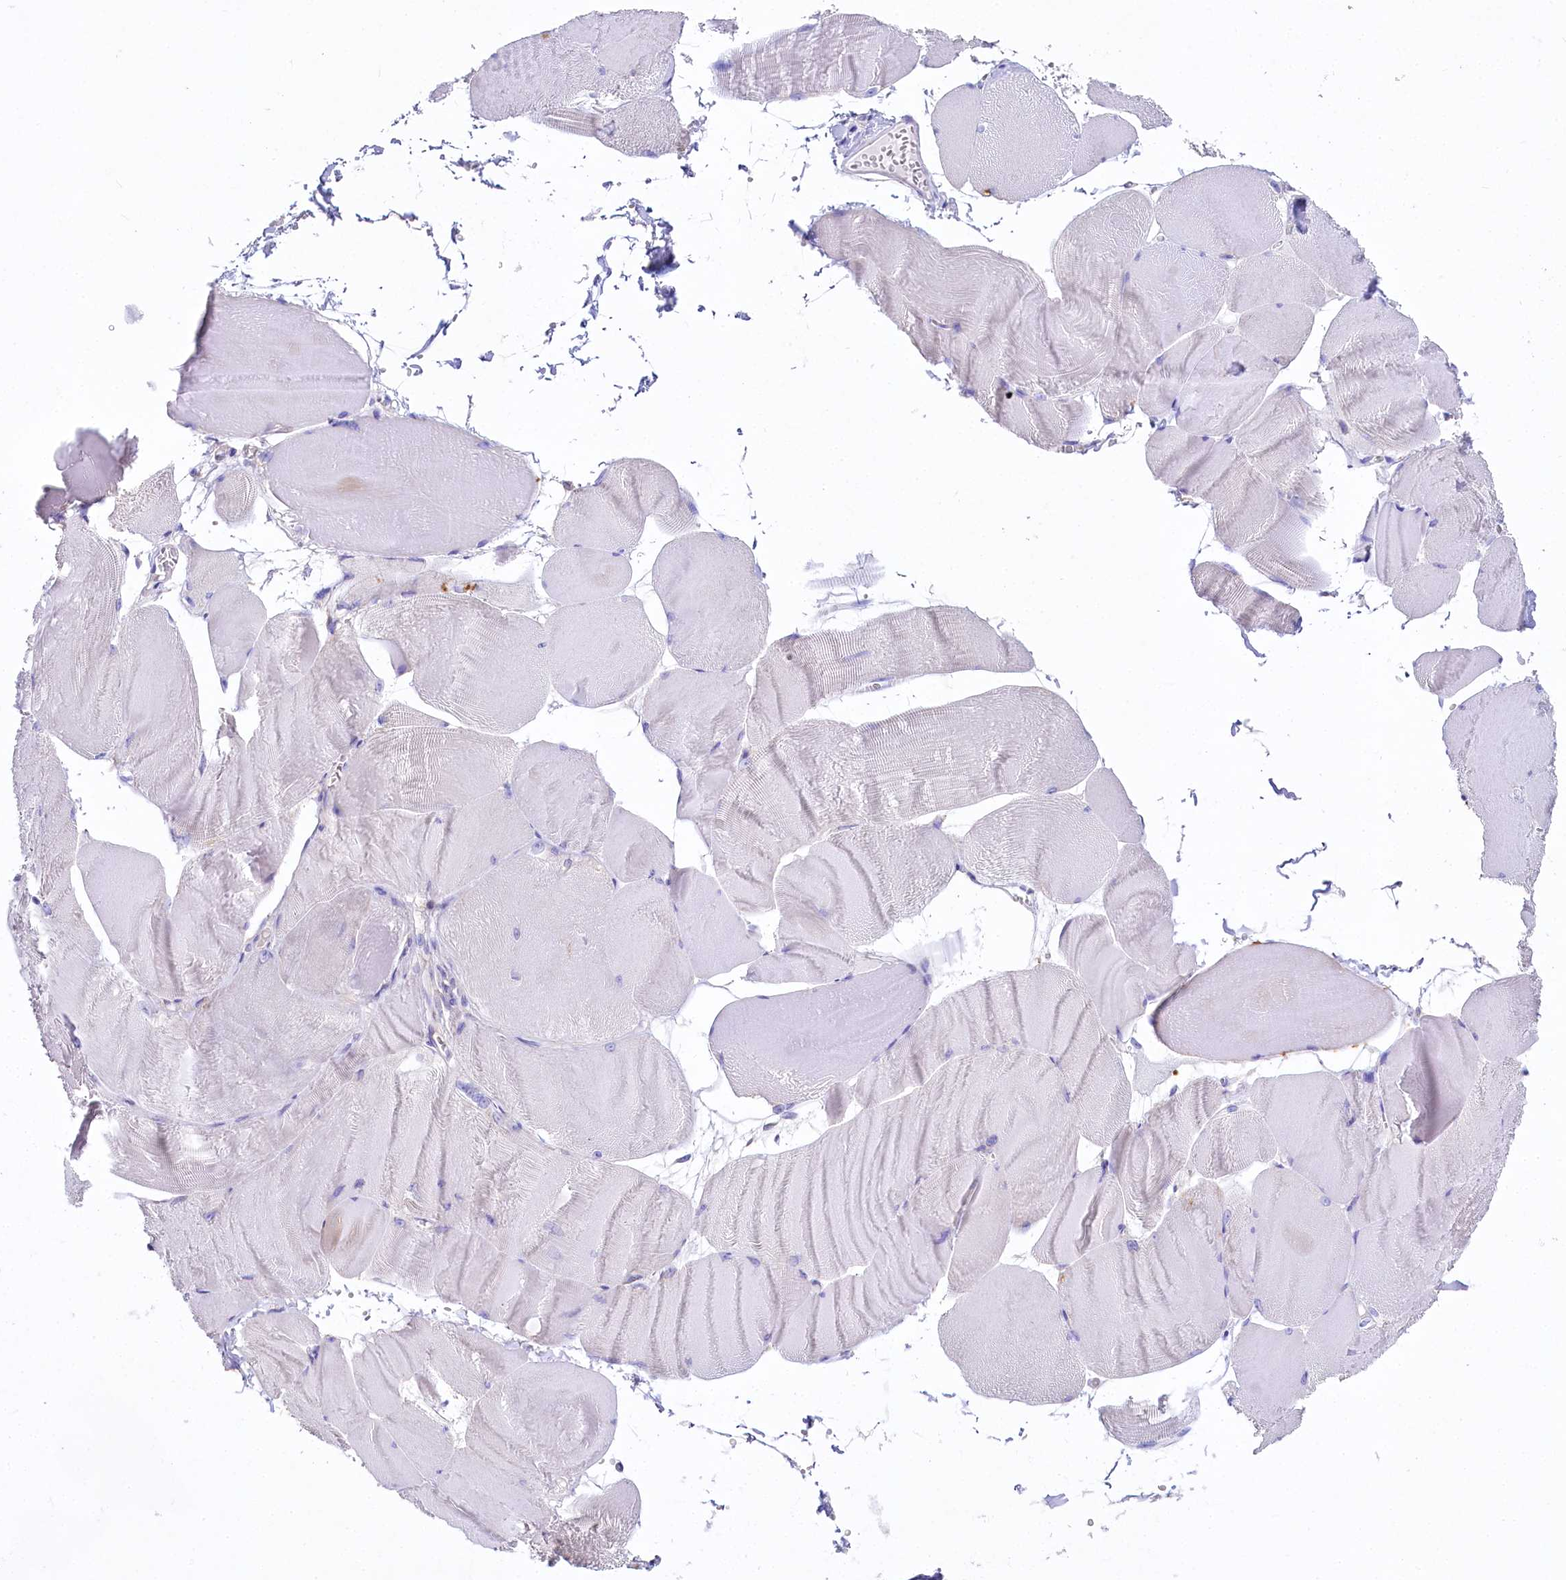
{"staining": {"intensity": "negative", "quantity": "none", "location": "none"}, "tissue": "skeletal muscle", "cell_type": "Myocytes", "image_type": "normal", "snomed": [{"axis": "morphology", "description": "Normal tissue, NOS"}, {"axis": "morphology", "description": "Basal cell carcinoma"}, {"axis": "topography", "description": "Skeletal muscle"}], "caption": "DAB (3,3'-diaminobenzidine) immunohistochemical staining of normal skeletal muscle demonstrates no significant expression in myocytes. (DAB (3,3'-diaminobenzidine) immunohistochemistry (IHC), high magnification).", "gene": "VPS26B", "patient": {"sex": "female", "age": 64}}